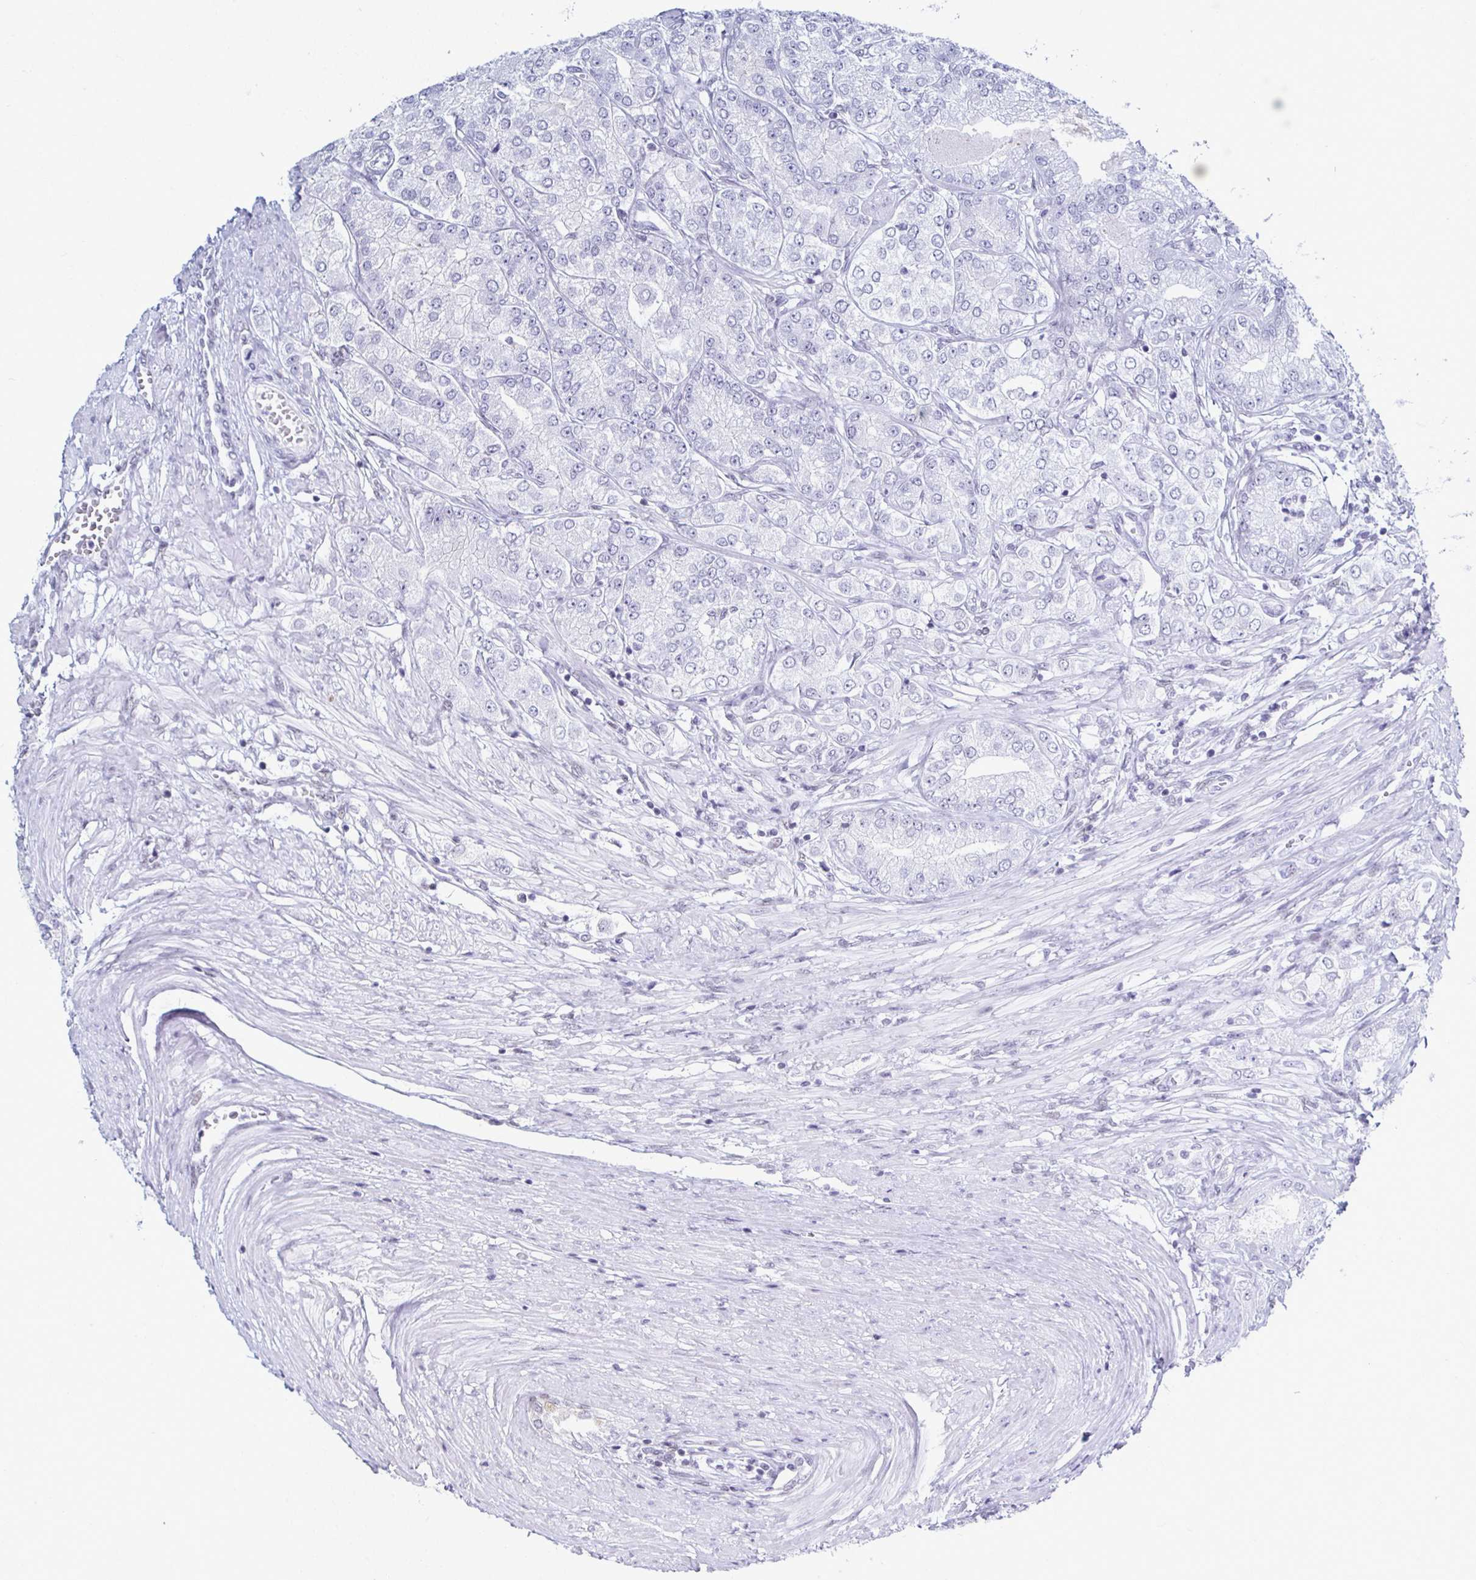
{"staining": {"intensity": "negative", "quantity": "none", "location": "none"}, "tissue": "prostate cancer", "cell_type": "Tumor cells", "image_type": "cancer", "snomed": [{"axis": "morphology", "description": "Adenocarcinoma, High grade"}, {"axis": "topography", "description": "Prostate"}], "caption": "An immunohistochemistry (IHC) image of prostate cancer is shown. There is no staining in tumor cells of prostate cancer.", "gene": "IRF7", "patient": {"sex": "male", "age": 61}}